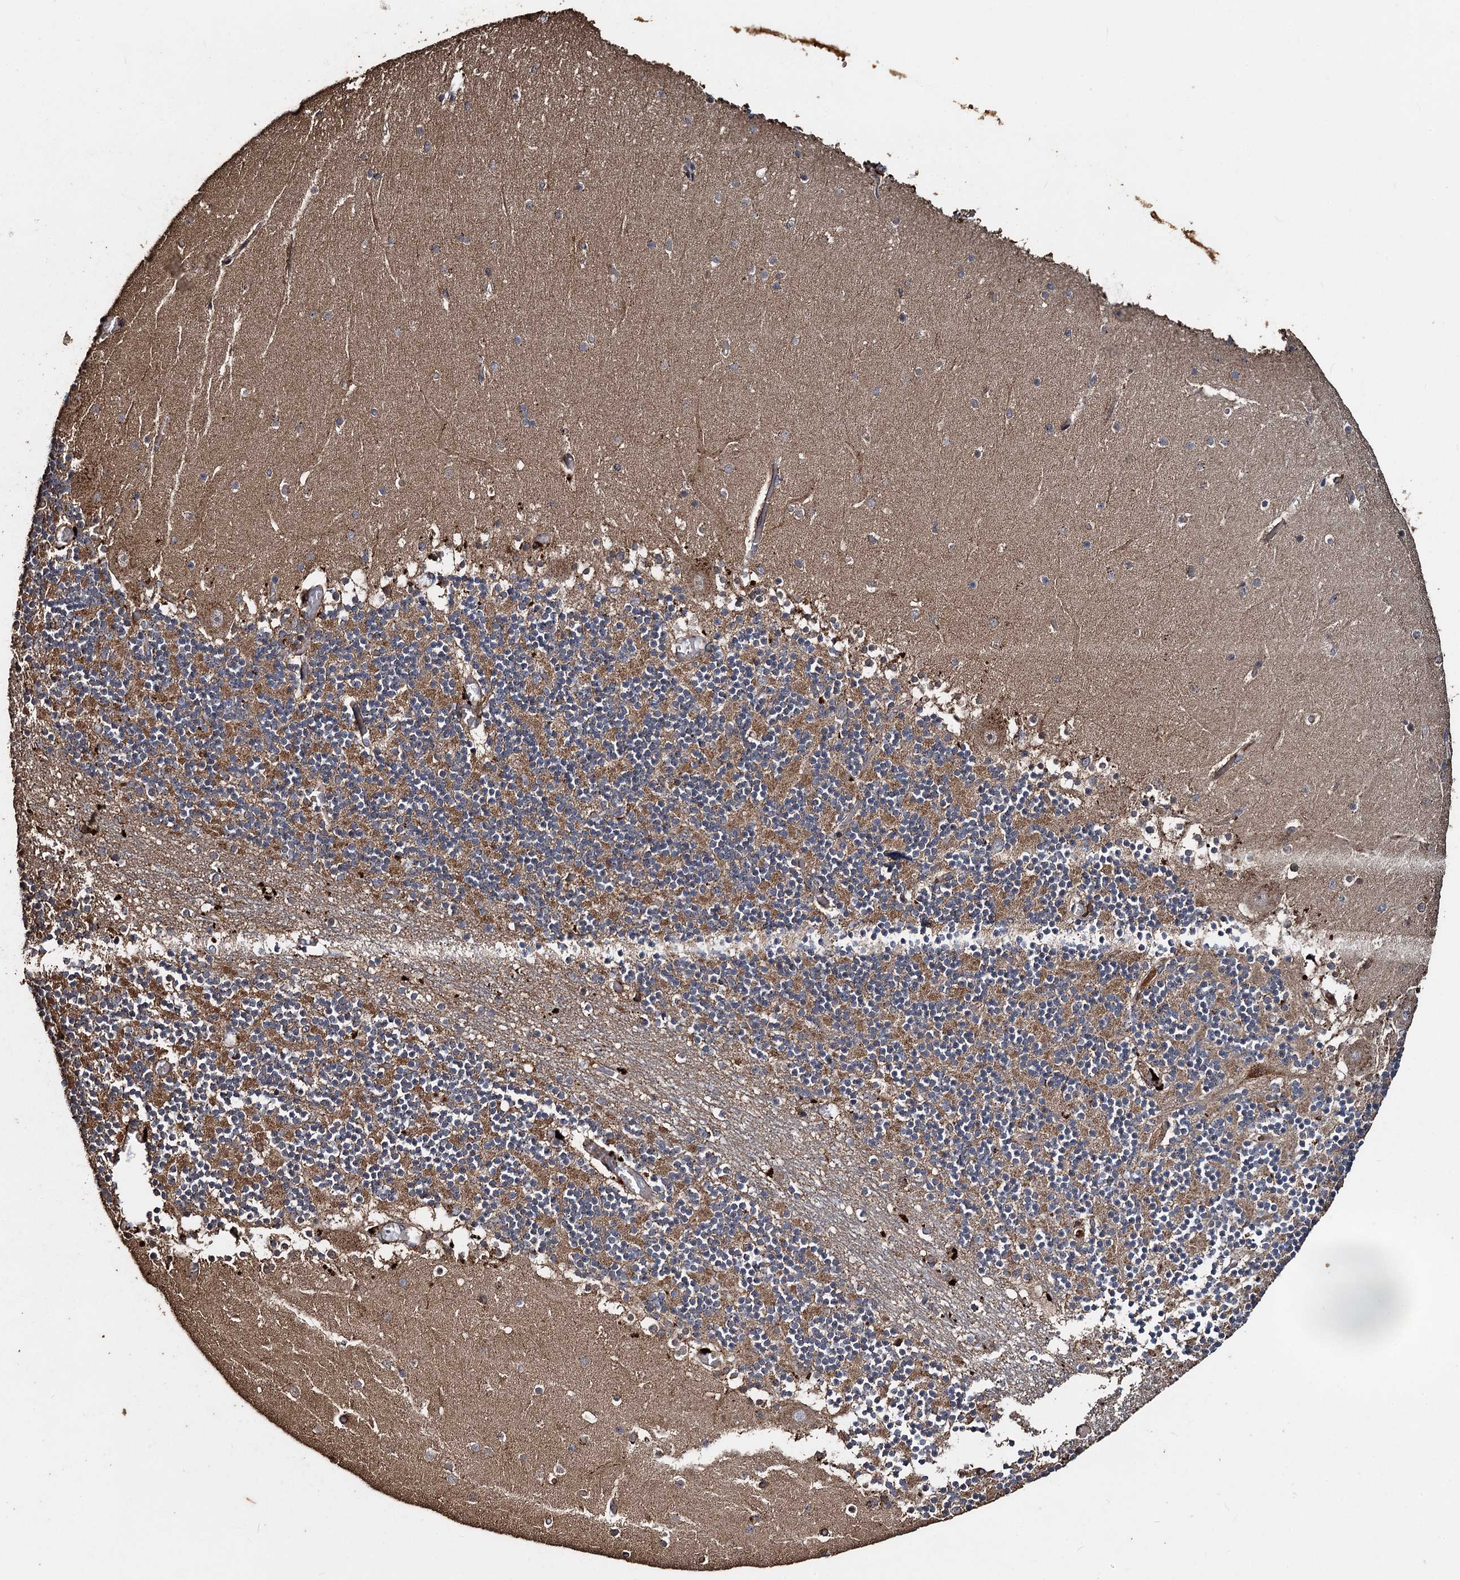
{"staining": {"intensity": "moderate", "quantity": "25%-75%", "location": "cytoplasmic/membranous"}, "tissue": "cerebellum", "cell_type": "Cells in granular layer", "image_type": "normal", "snomed": [{"axis": "morphology", "description": "Normal tissue, NOS"}, {"axis": "topography", "description": "Cerebellum"}], "caption": "Cells in granular layer reveal medium levels of moderate cytoplasmic/membranous positivity in approximately 25%-75% of cells in normal human cerebellum.", "gene": "NOTCH2NLA", "patient": {"sex": "female", "age": 28}}